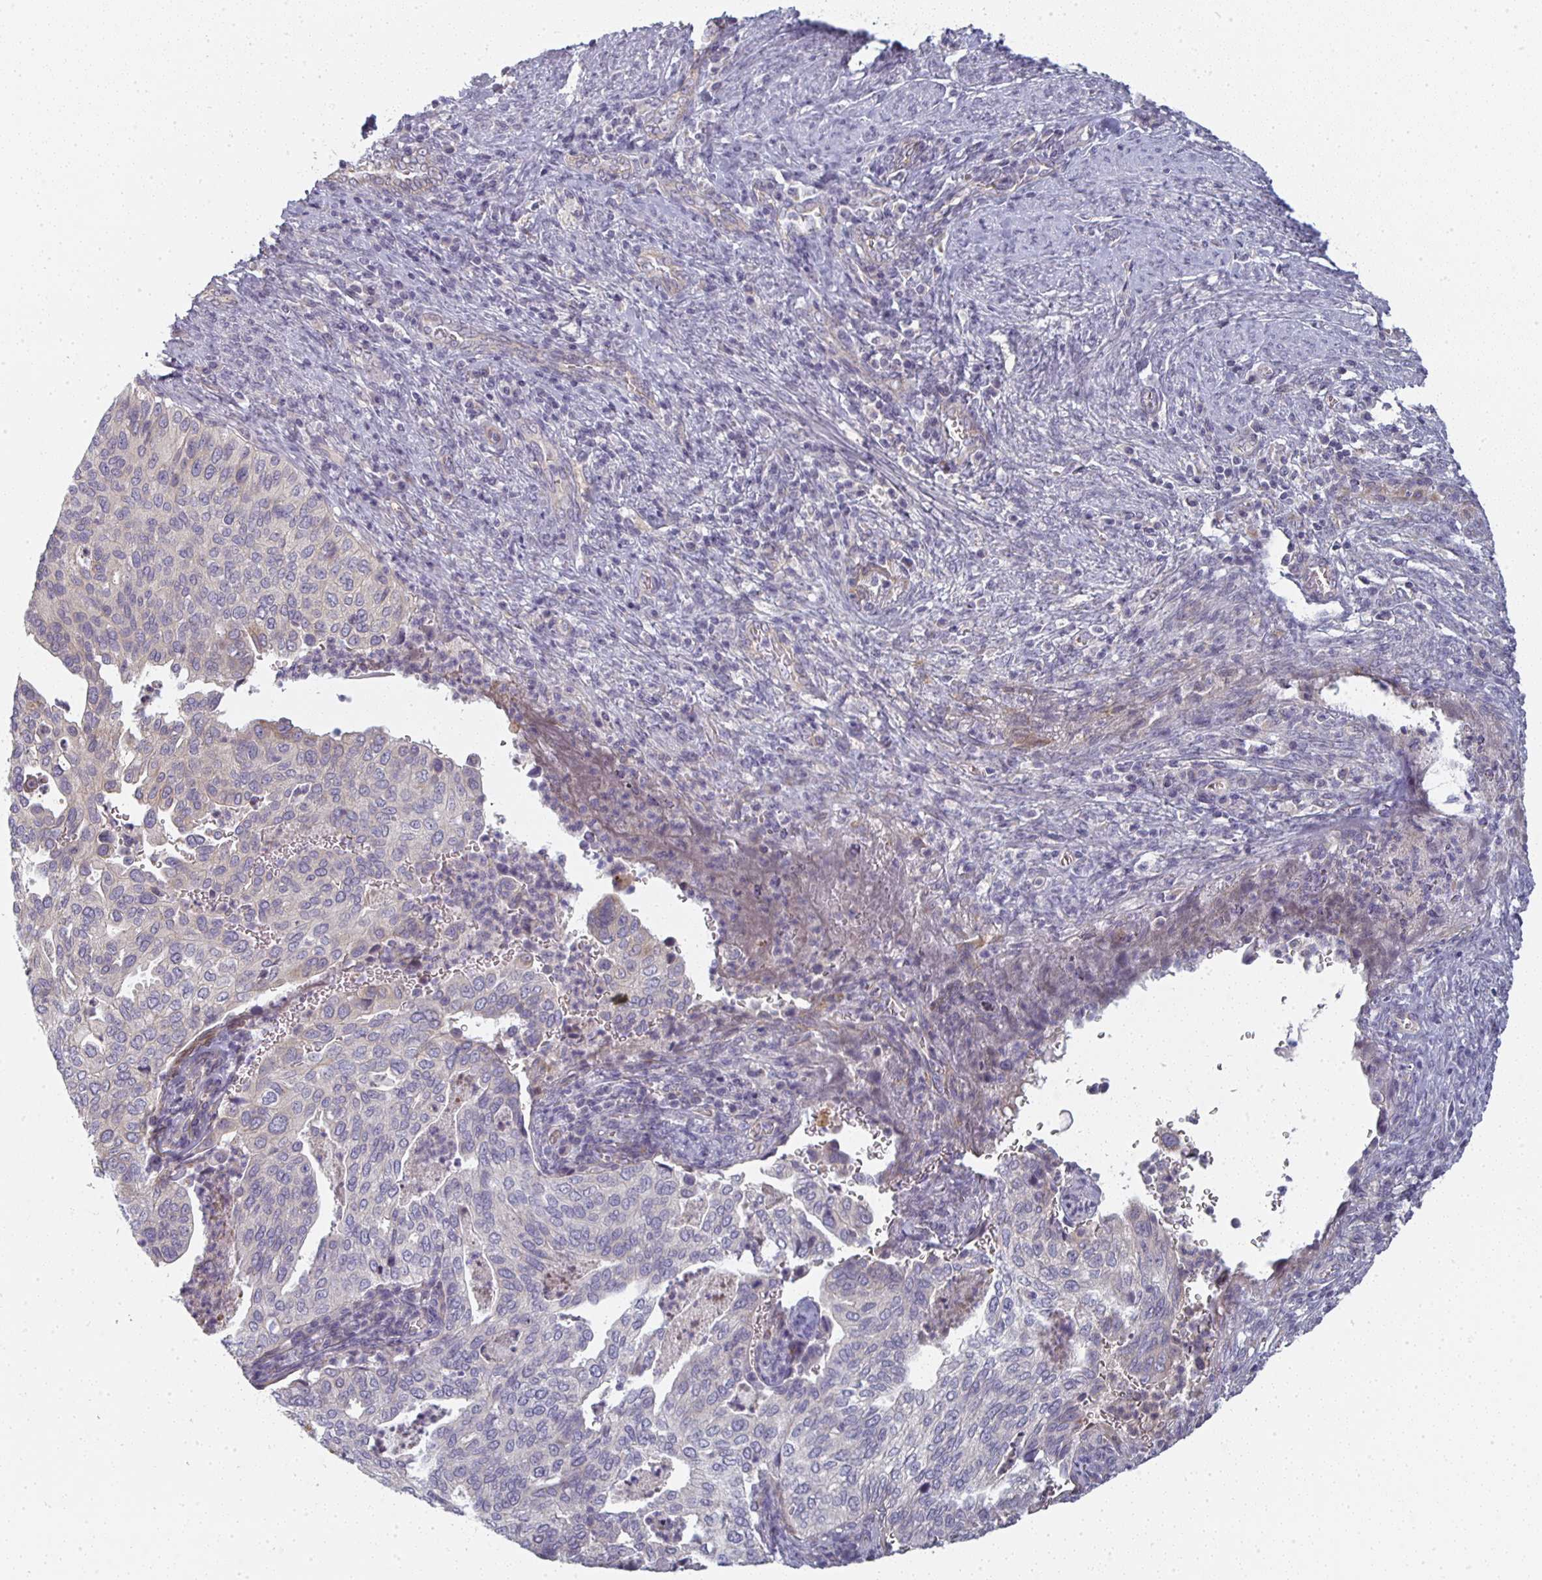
{"staining": {"intensity": "negative", "quantity": "none", "location": "none"}, "tissue": "cervical cancer", "cell_type": "Tumor cells", "image_type": "cancer", "snomed": [{"axis": "morphology", "description": "Squamous cell carcinoma, NOS"}, {"axis": "topography", "description": "Cervix"}], "caption": "An image of cervical cancer (squamous cell carcinoma) stained for a protein exhibits no brown staining in tumor cells.", "gene": "CTHRC1", "patient": {"sex": "female", "age": 38}}